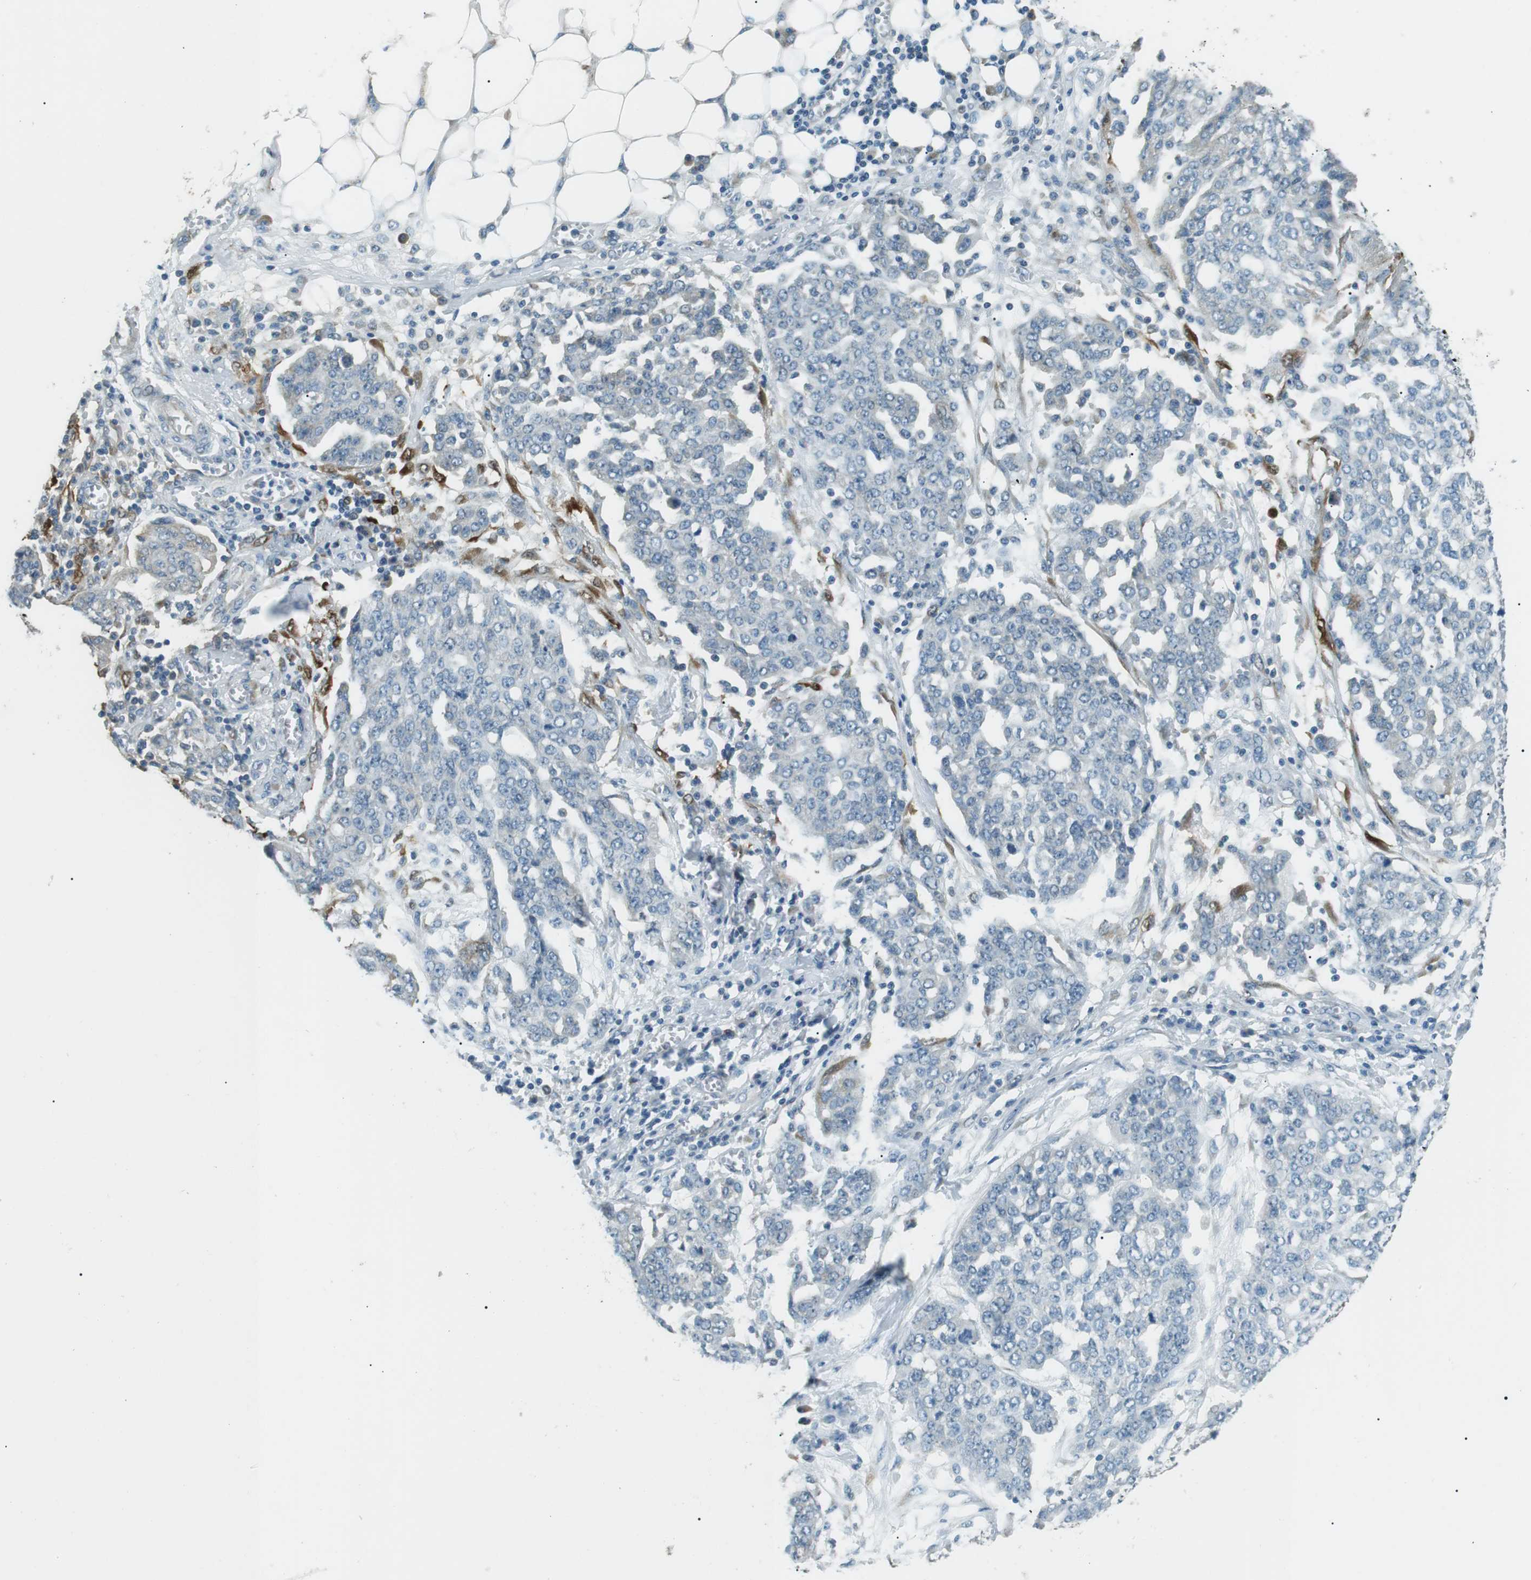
{"staining": {"intensity": "negative", "quantity": "none", "location": "none"}, "tissue": "ovarian cancer", "cell_type": "Tumor cells", "image_type": "cancer", "snomed": [{"axis": "morphology", "description": "Cystadenocarcinoma, serous, NOS"}, {"axis": "topography", "description": "Soft tissue"}, {"axis": "topography", "description": "Ovary"}], "caption": "The histopathology image demonstrates no staining of tumor cells in serous cystadenocarcinoma (ovarian). (DAB (3,3'-diaminobenzidine) IHC, high magnification).", "gene": "SERPINB2", "patient": {"sex": "female", "age": 57}}